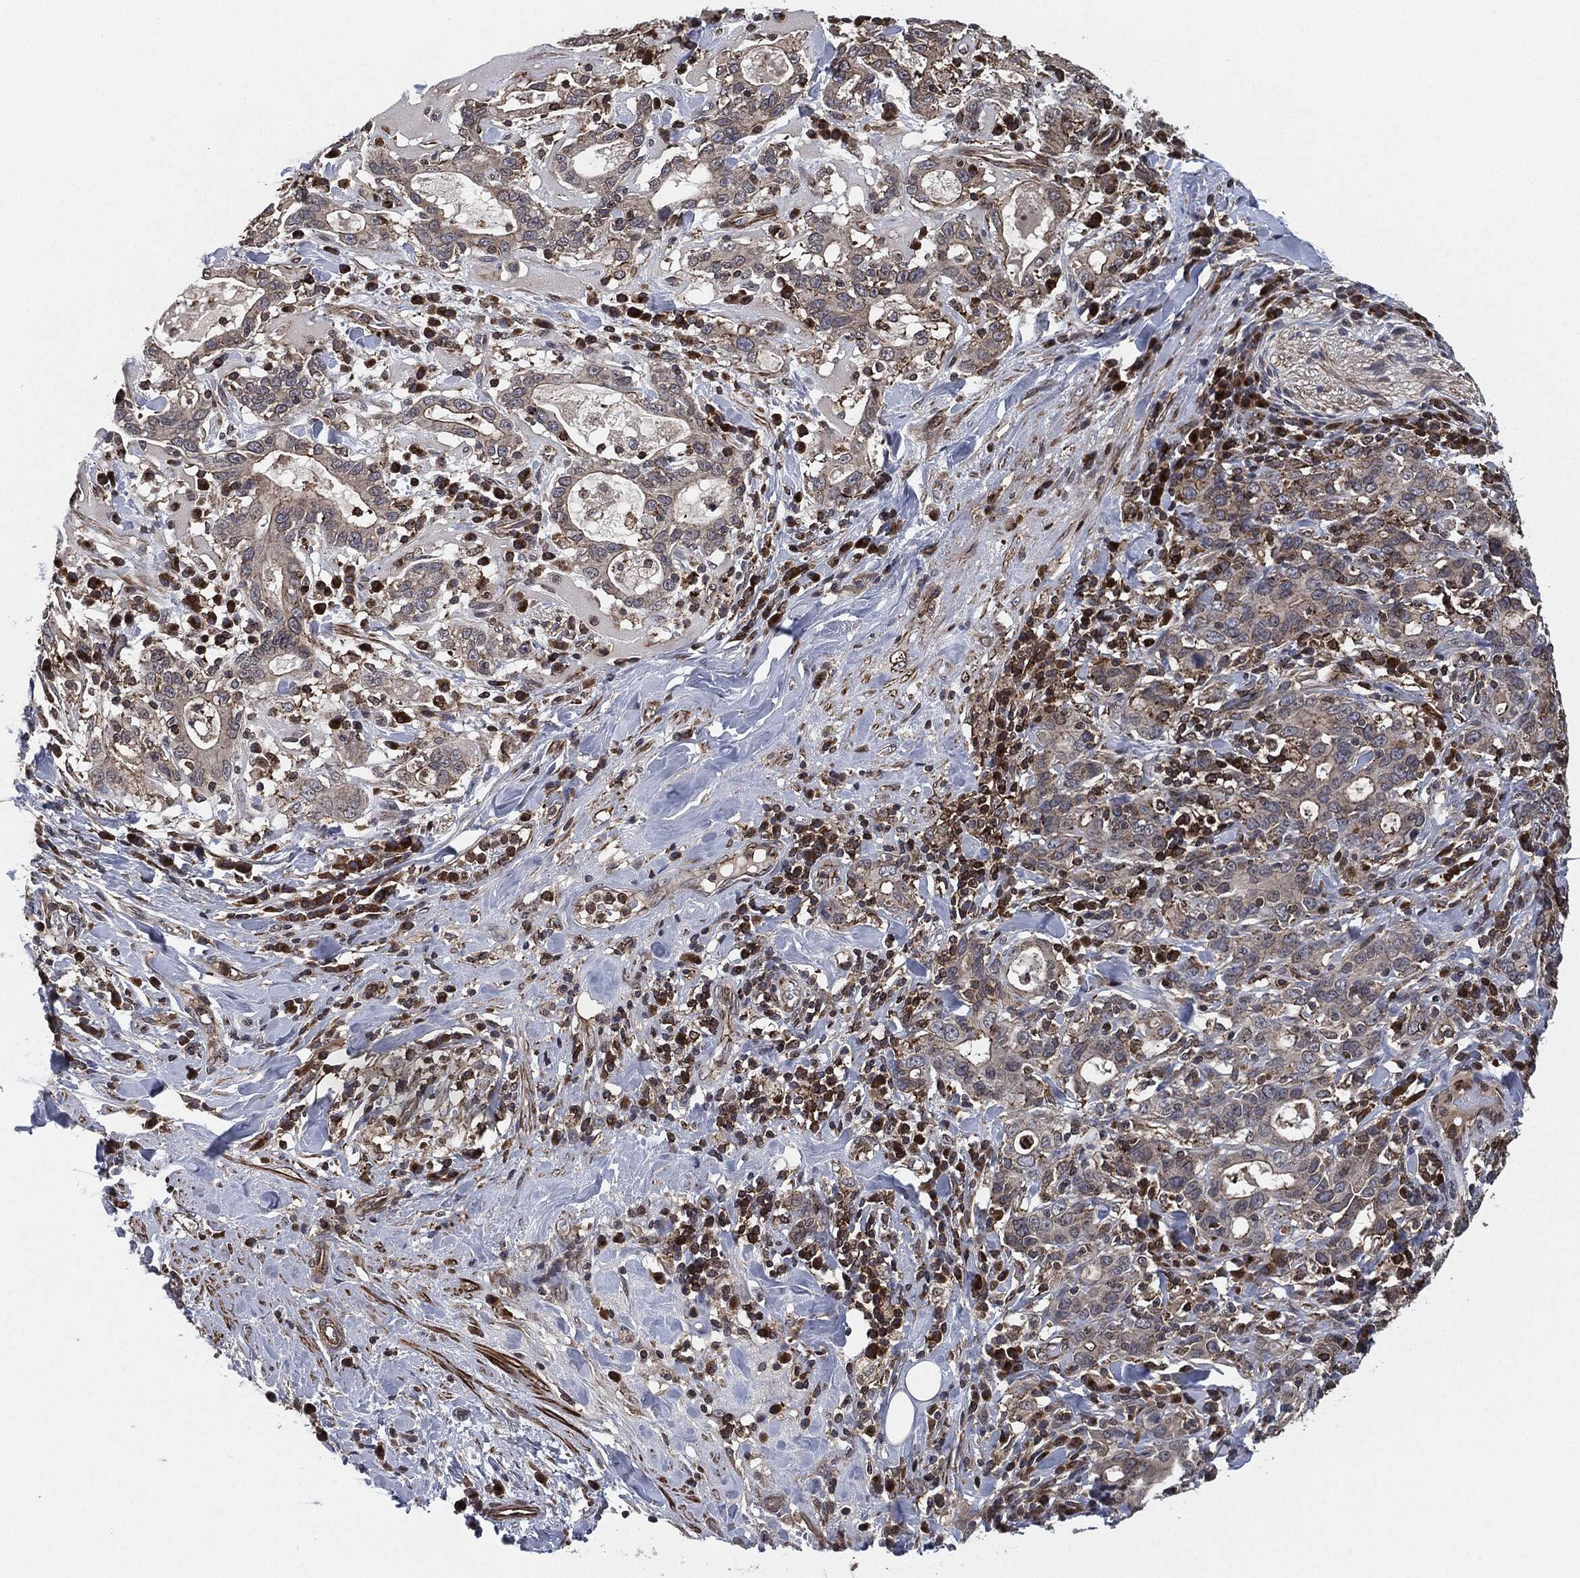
{"staining": {"intensity": "negative", "quantity": "none", "location": "none"}, "tissue": "stomach cancer", "cell_type": "Tumor cells", "image_type": "cancer", "snomed": [{"axis": "morphology", "description": "Adenocarcinoma, NOS"}, {"axis": "topography", "description": "Stomach"}], "caption": "DAB immunohistochemical staining of human stomach cancer reveals no significant staining in tumor cells. (DAB immunohistochemistry visualized using brightfield microscopy, high magnification).", "gene": "UBR1", "patient": {"sex": "male", "age": 79}}